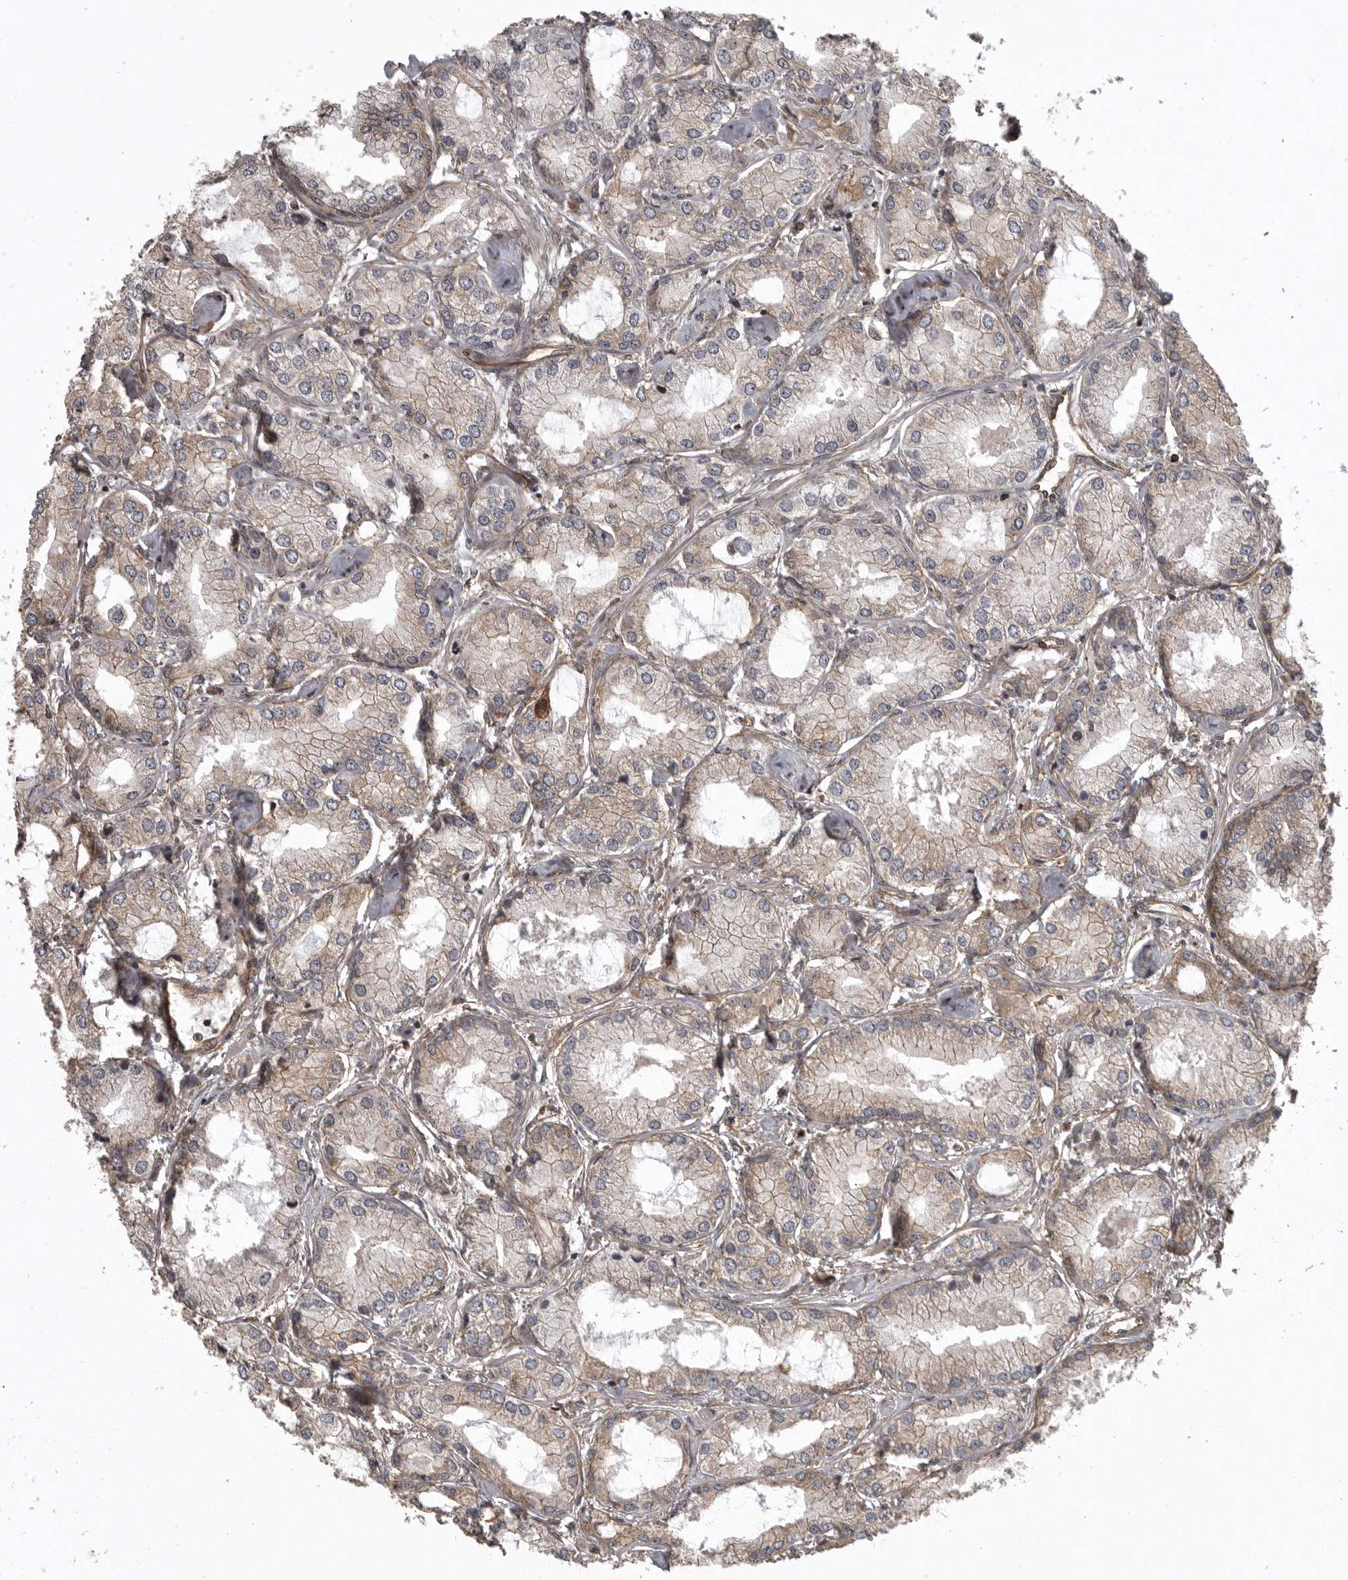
{"staining": {"intensity": "moderate", "quantity": "25%-75%", "location": "cytoplasmic/membranous"}, "tissue": "prostate cancer", "cell_type": "Tumor cells", "image_type": "cancer", "snomed": [{"axis": "morphology", "description": "Adenocarcinoma, Low grade"}, {"axis": "topography", "description": "Prostate"}], "caption": "This histopathology image exhibits immunohistochemistry (IHC) staining of human prostate cancer, with medium moderate cytoplasmic/membranous expression in about 25%-75% of tumor cells.", "gene": "DNAJC8", "patient": {"sex": "male", "age": 62}}